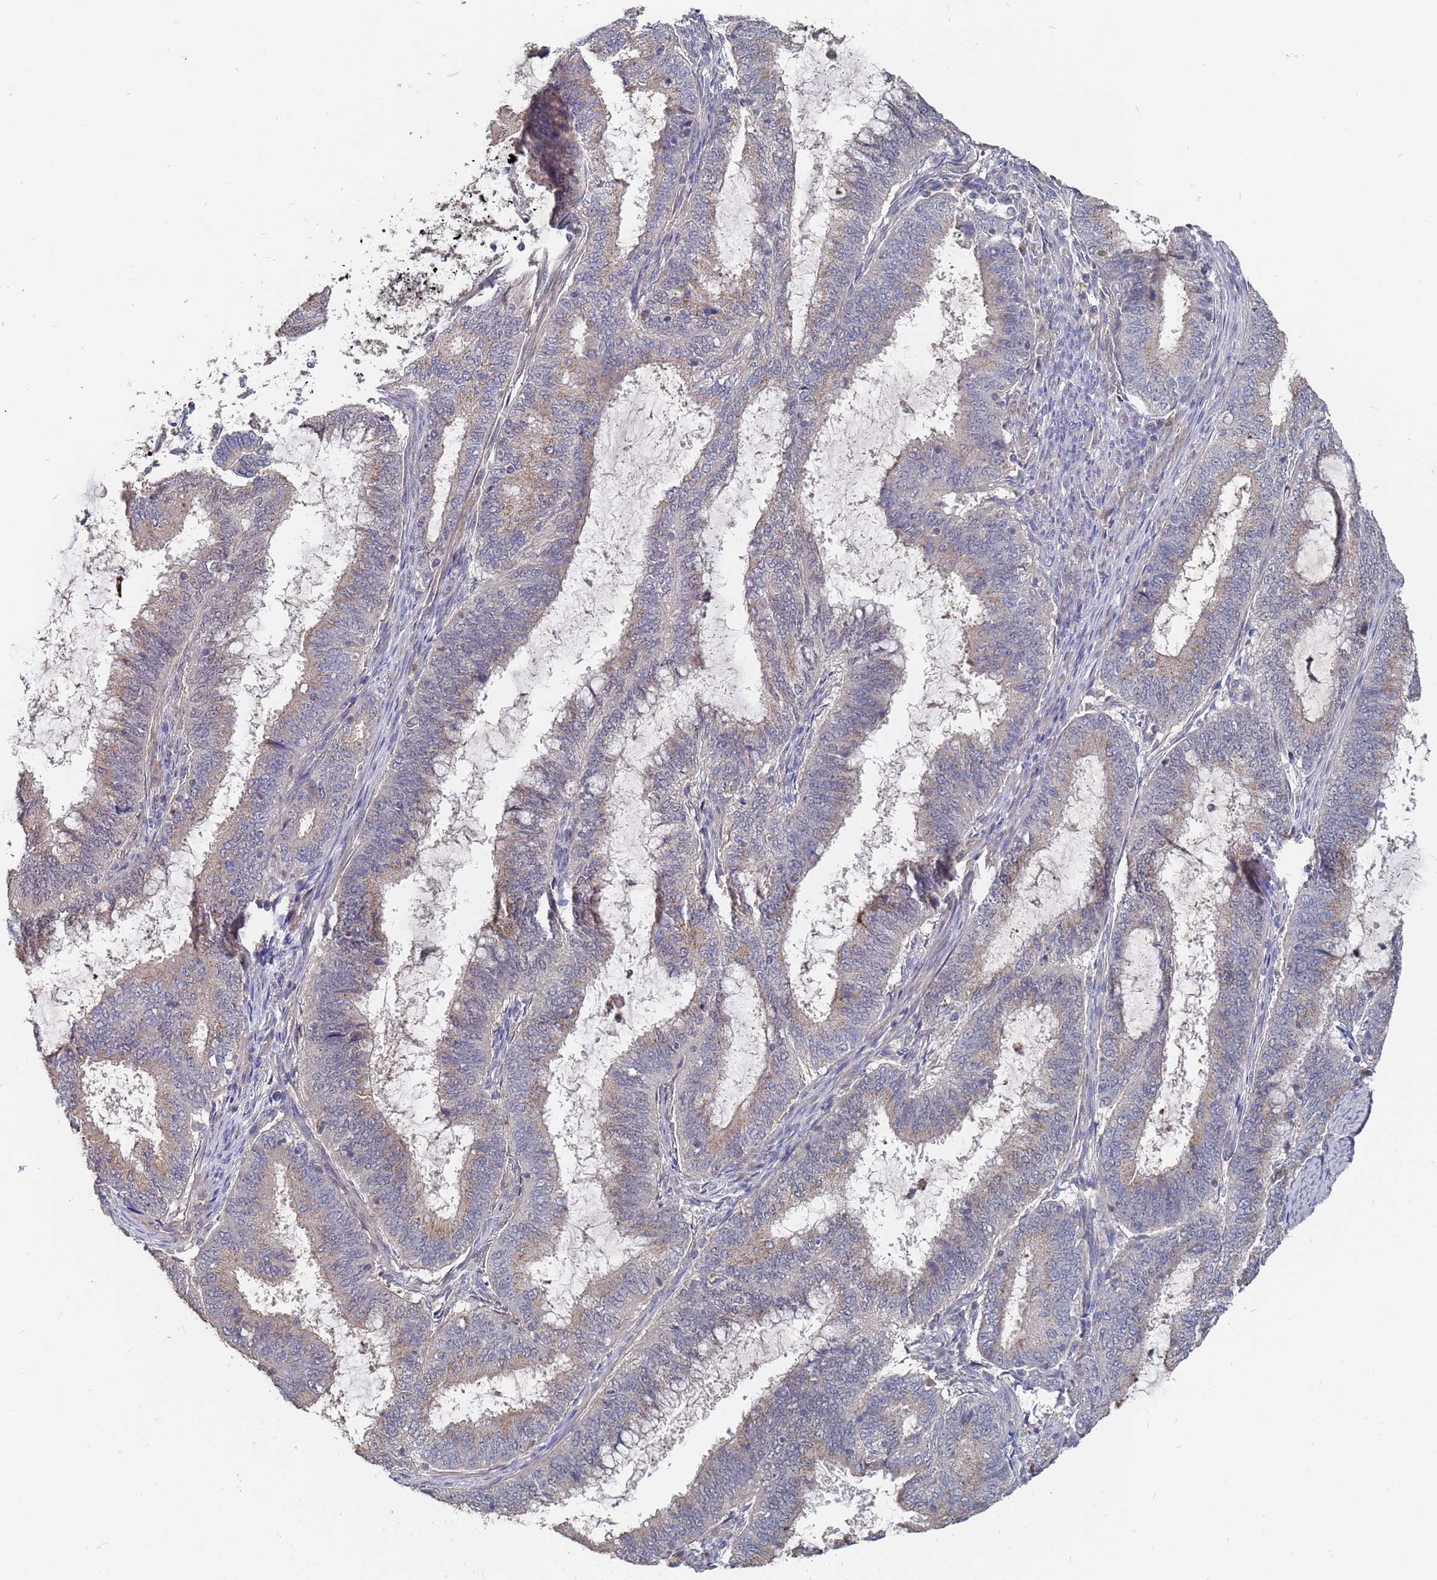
{"staining": {"intensity": "weak", "quantity": "25%-75%", "location": "cytoplasmic/membranous"}, "tissue": "endometrial cancer", "cell_type": "Tumor cells", "image_type": "cancer", "snomed": [{"axis": "morphology", "description": "Adenocarcinoma, NOS"}, {"axis": "topography", "description": "Endometrium"}], "caption": "Immunohistochemical staining of human endometrial cancer reveals low levels of weak cytoplasmic/membranous protein staining in approximately 25%-75% of tumor cells.", "gene": "TCEANC2", "patient": {"sex": "female", "age": 51}}